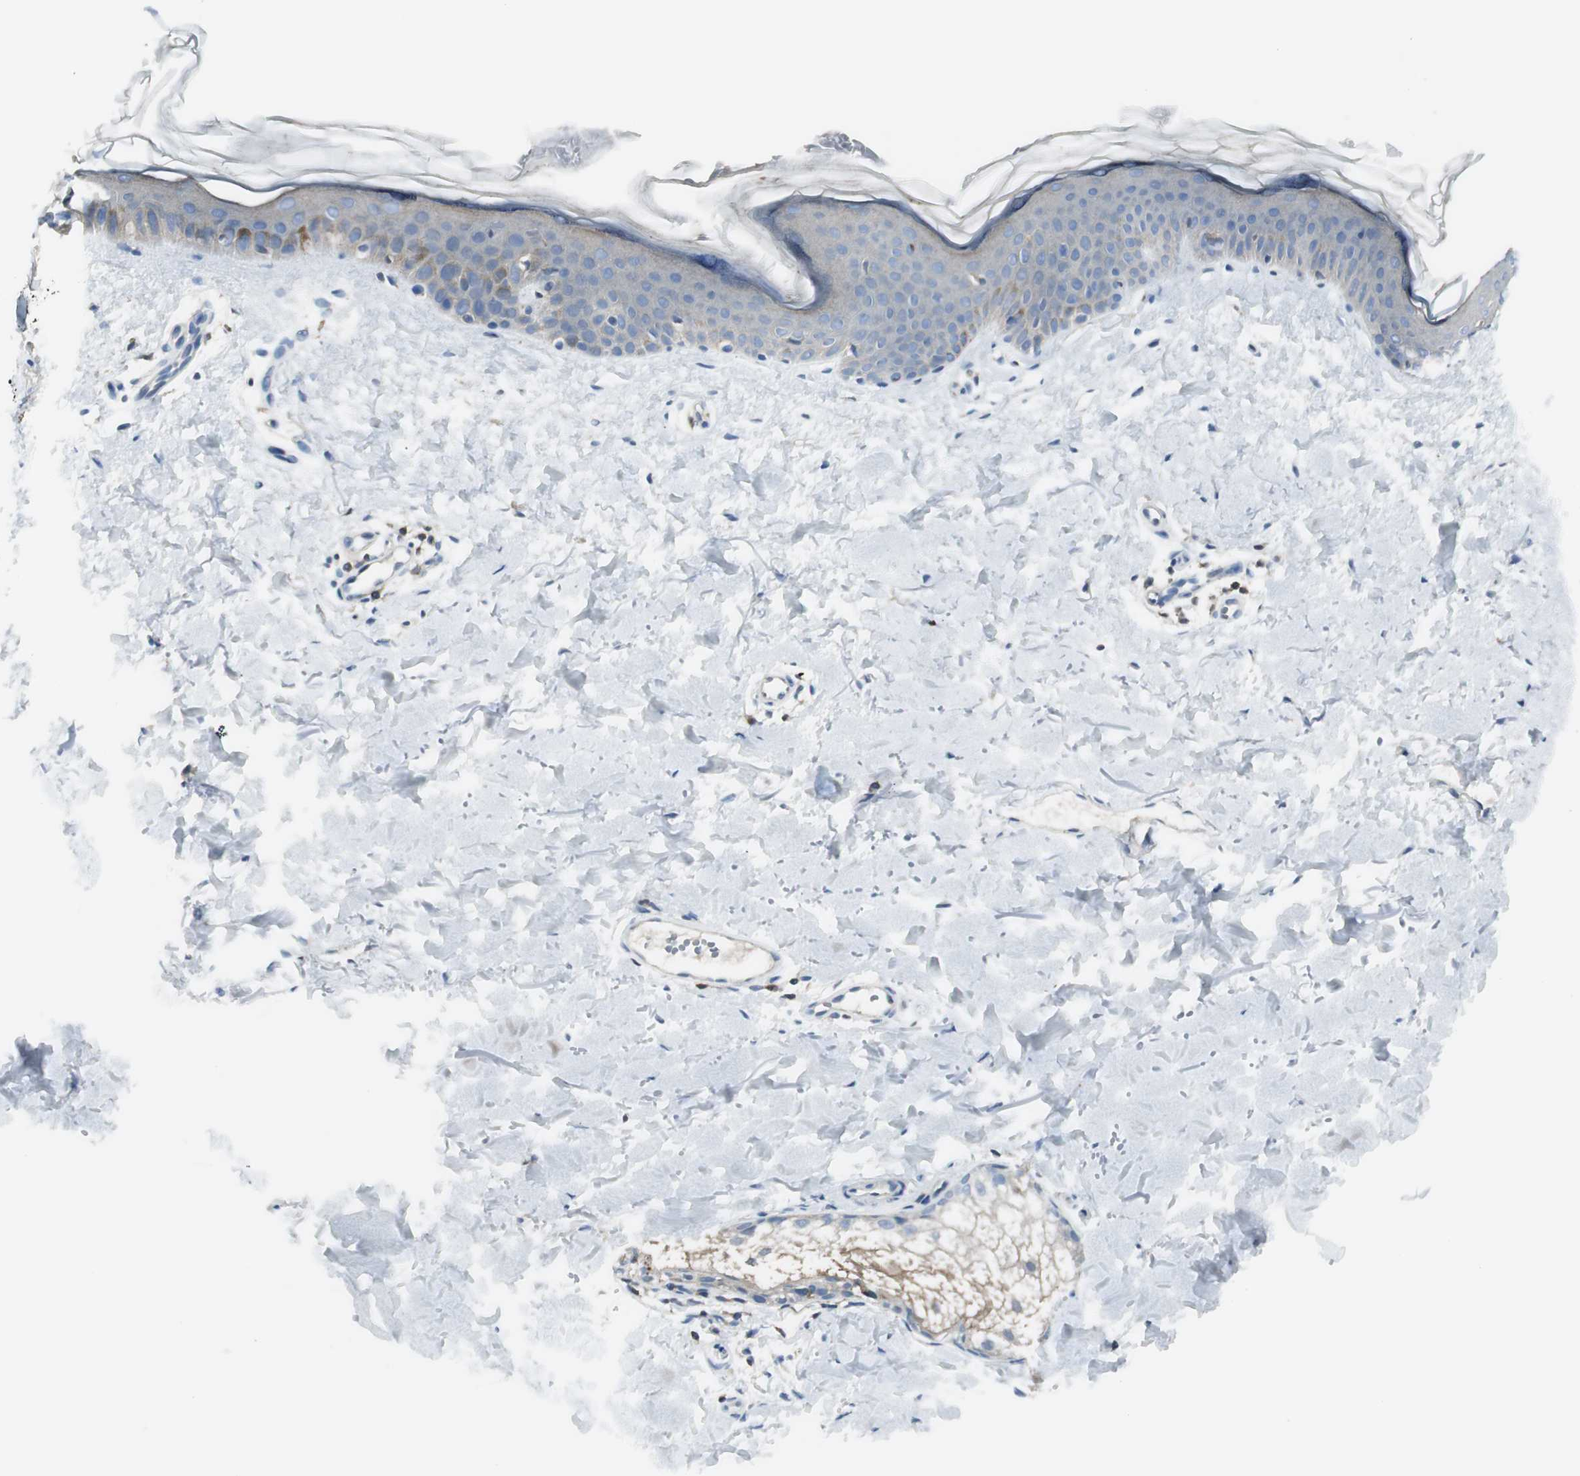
{"staining": {"intensity": "negative", "quantity": "none", "location": "none"}, "tissue": "skin", "cell_type": "Fibroblasts", "image_type": "normal", "snomed": [{"axis": "morphology", "description": "Normal tissue, NOS"}, {"axis": "topography", "description": "Skin"}], "caption": "A micrograph of skin stained for a protein shows no brown staining in fibroblasts.", "gene": "SLC9A3R1", "patient": {"sex": "female", "age": 56}}